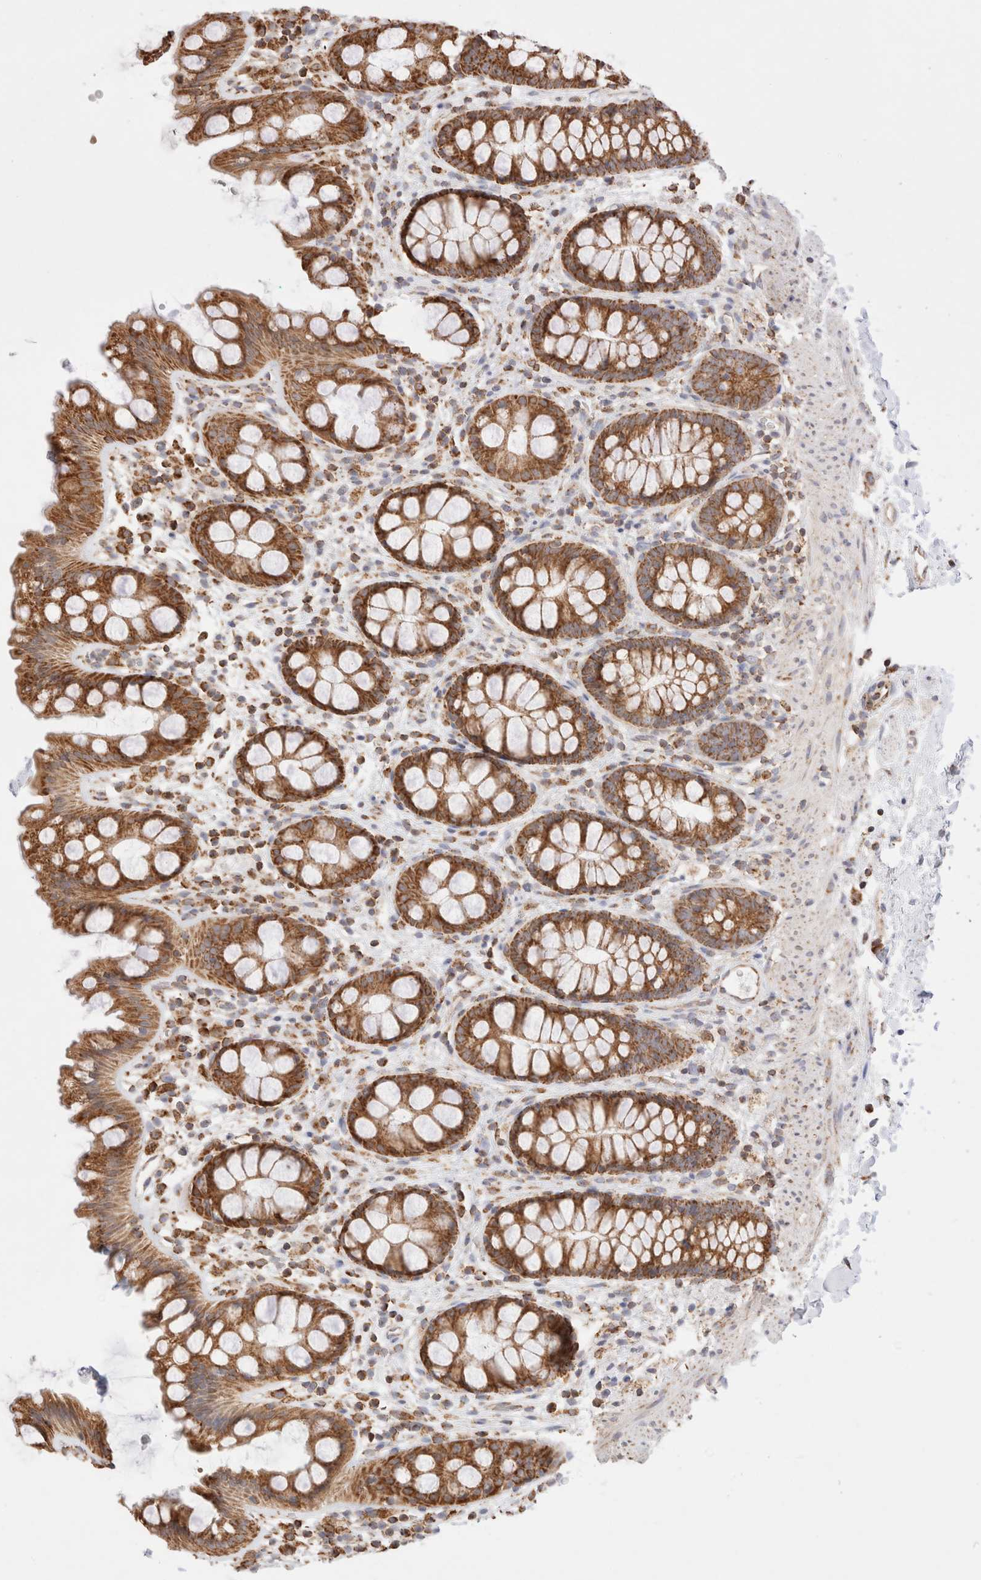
{"staining": {"intensity": "moderate", "quantity": ">75%", "location": "cytoplasmic/membranous"}, "tissue": "rectum", "cell_type": "Glandular cells", "image_type": "normal", "snomed": [{"axis": "morphology", "description": "Normal tissue, NOS"}, {"axis": "topography", "description": "Rectum"}], "caption": "IHC (DAB (3,3'-diaminobenzidine)) staining of normal rectum shows moderate cytoplasmic/membranous protein expression in about >75% of glandular cells.", "gene": "TMPPE", "patient": {"sex": "female", "age": 65}}